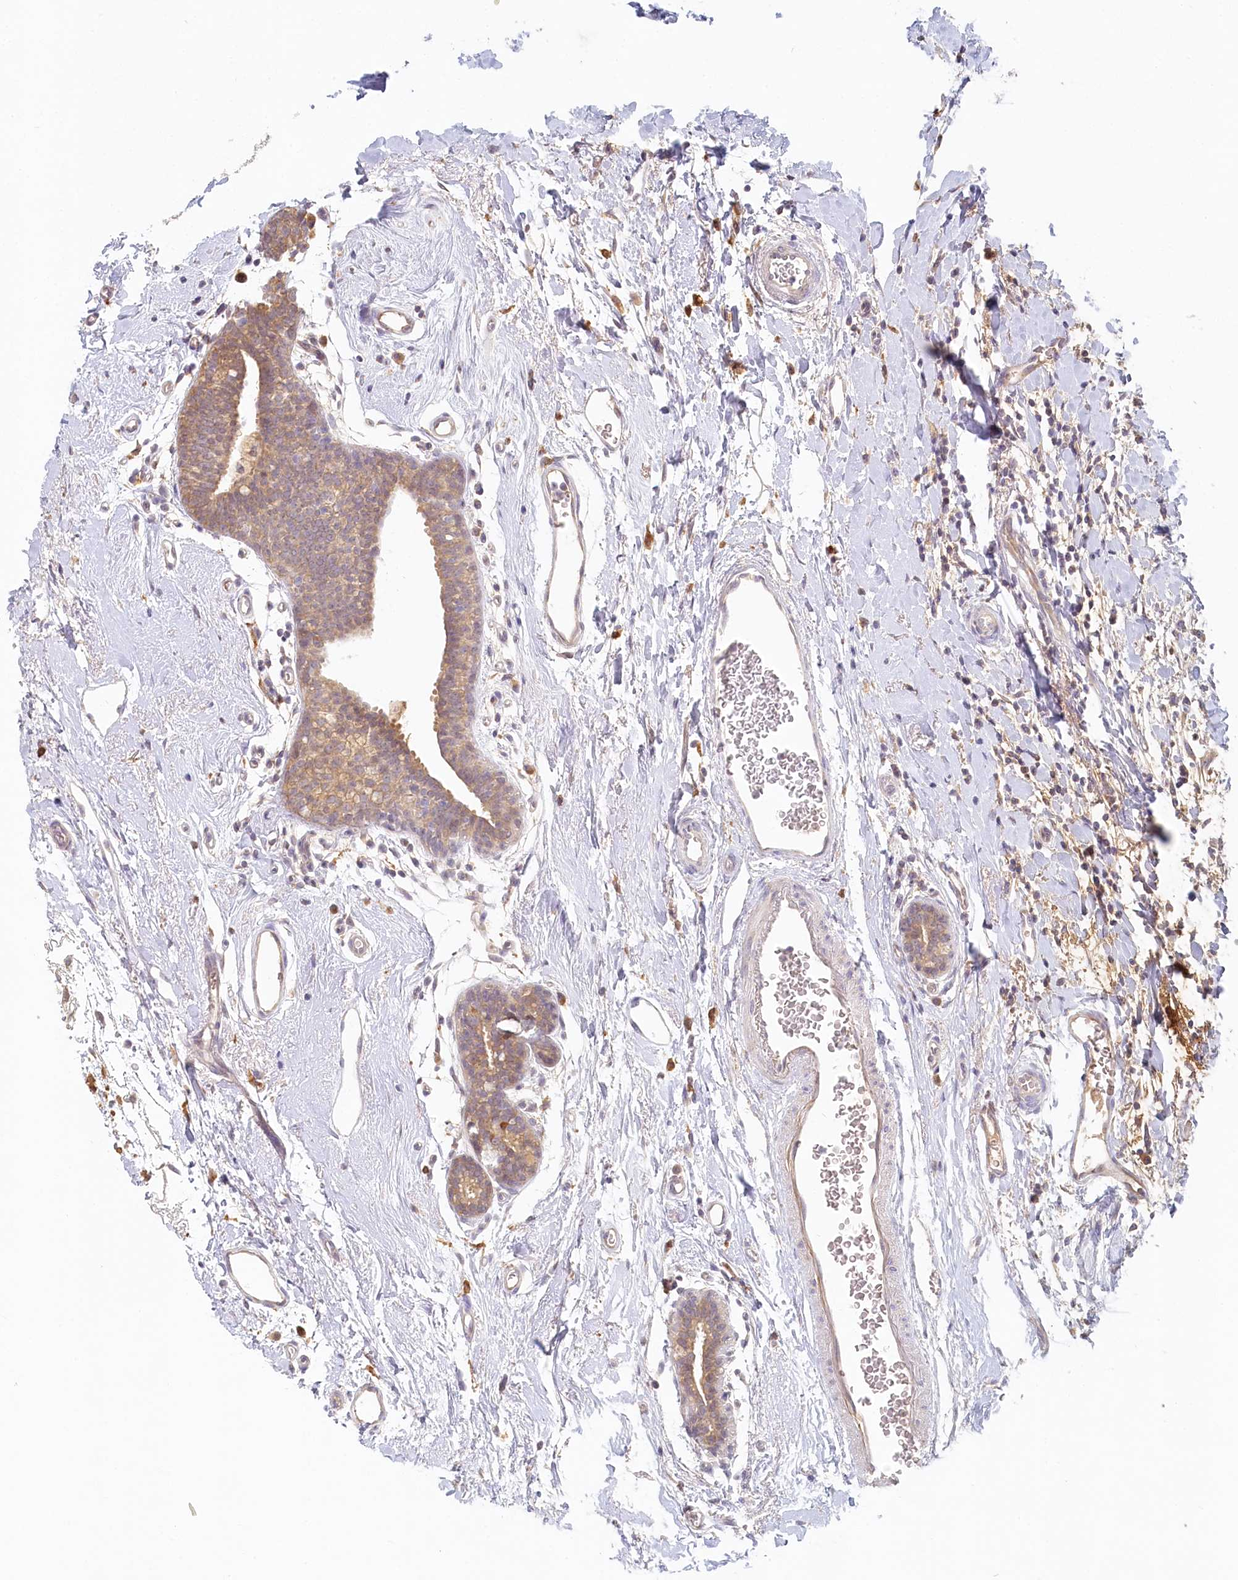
{"staining": {"intensity": "weak", "quantity": ">75%", "location": "cytoplasmic/membranous"}, "tissue": "breast cancer", "cell_type": "Tumor cells", "image_type": "cancer", "snomed": [{"axis": "morphology", "description": "Duct carcinoma"}, {"axis": "topography", "description": "Breast"}], "caption": "Brown immunohistochemical staining in infiltrating ductal carcinoma (breast) displays weak cytoplasmic/membranous staining in approximately >75% of tumor cells.", "gene": "VSIG1", "patient": {"sex": "female", "age": 87}}